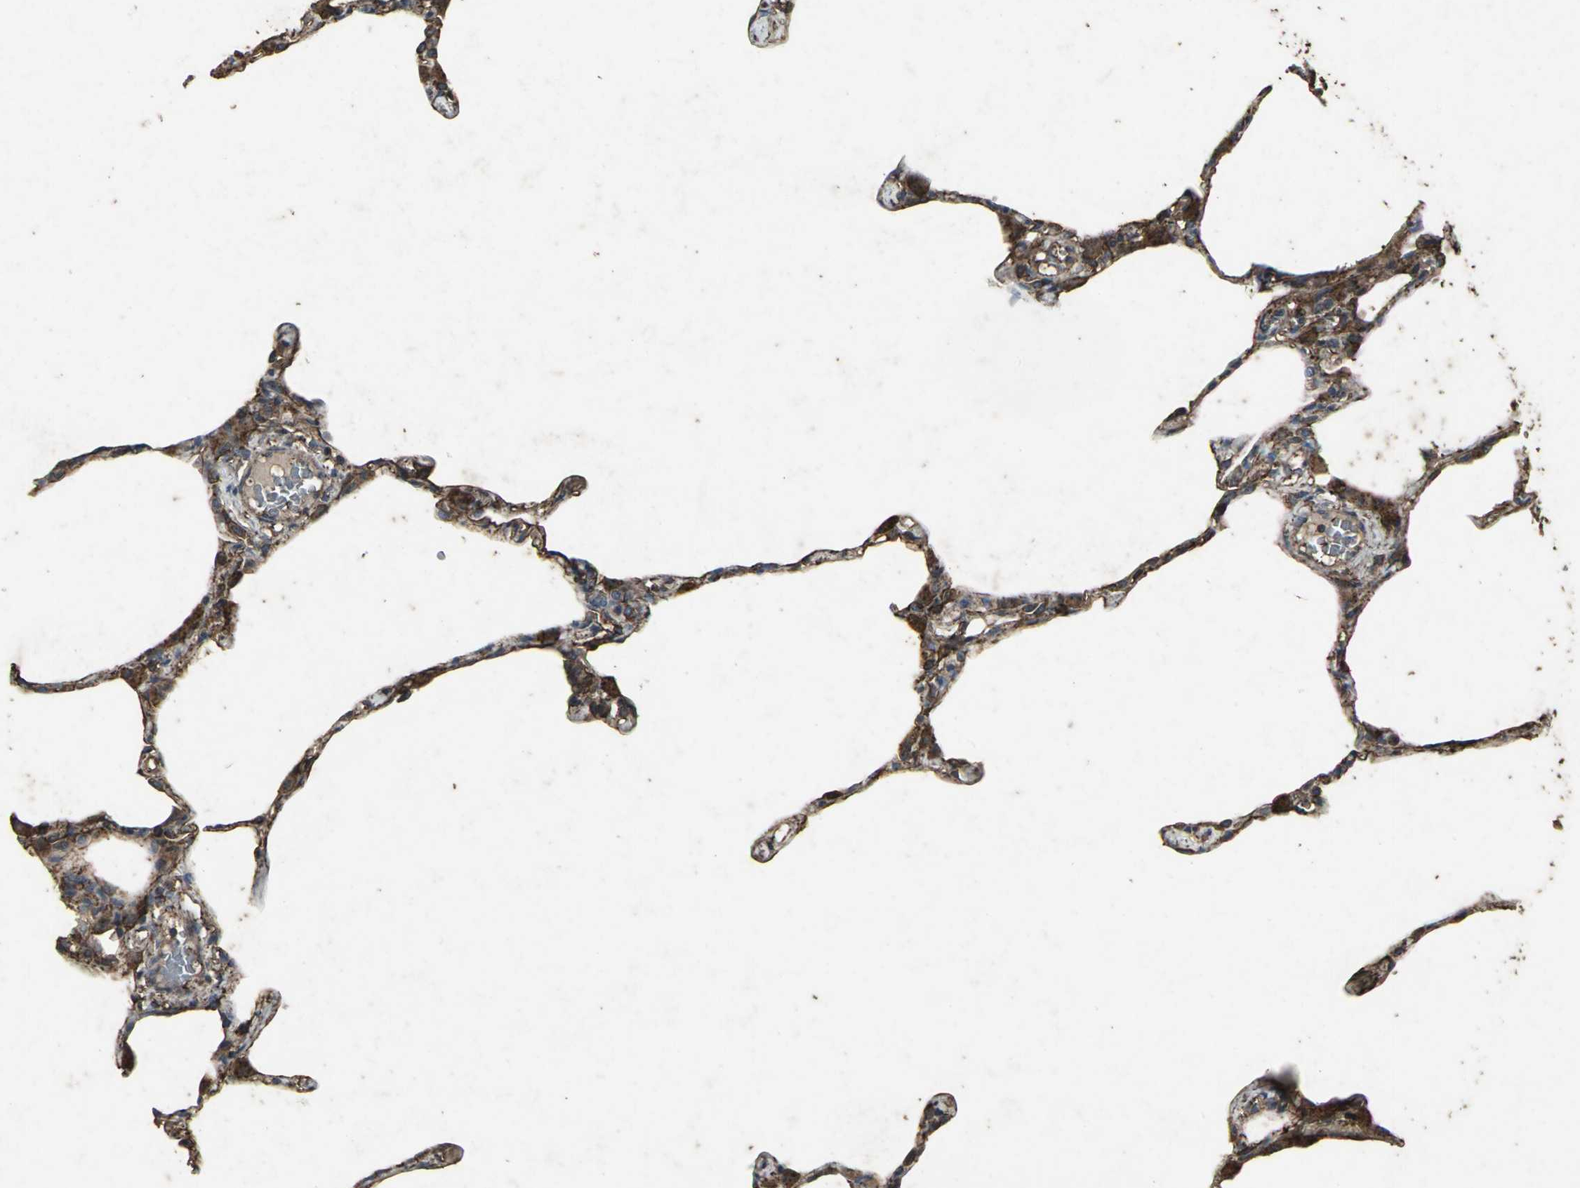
{"staining": {"intensity": "strong", "quantity": "25%-75%", "location": "cytoplasmic/membranous"}, "tissue": "lung", "cell_type": "Alveolar cells", "image_type": "normal", "snomed": [{"axis": "morphology", "description": "Normal tissue, NOS"}, {"axis": "topography", "description": "Lung"}], "caption": "A histopathology image of human lung stained for a protein exhibits strong cytoplasmic/membranous brown staining in alveolar cells.", "gene": "CCR9", "patient": {"sex": "female", "age": 49}}